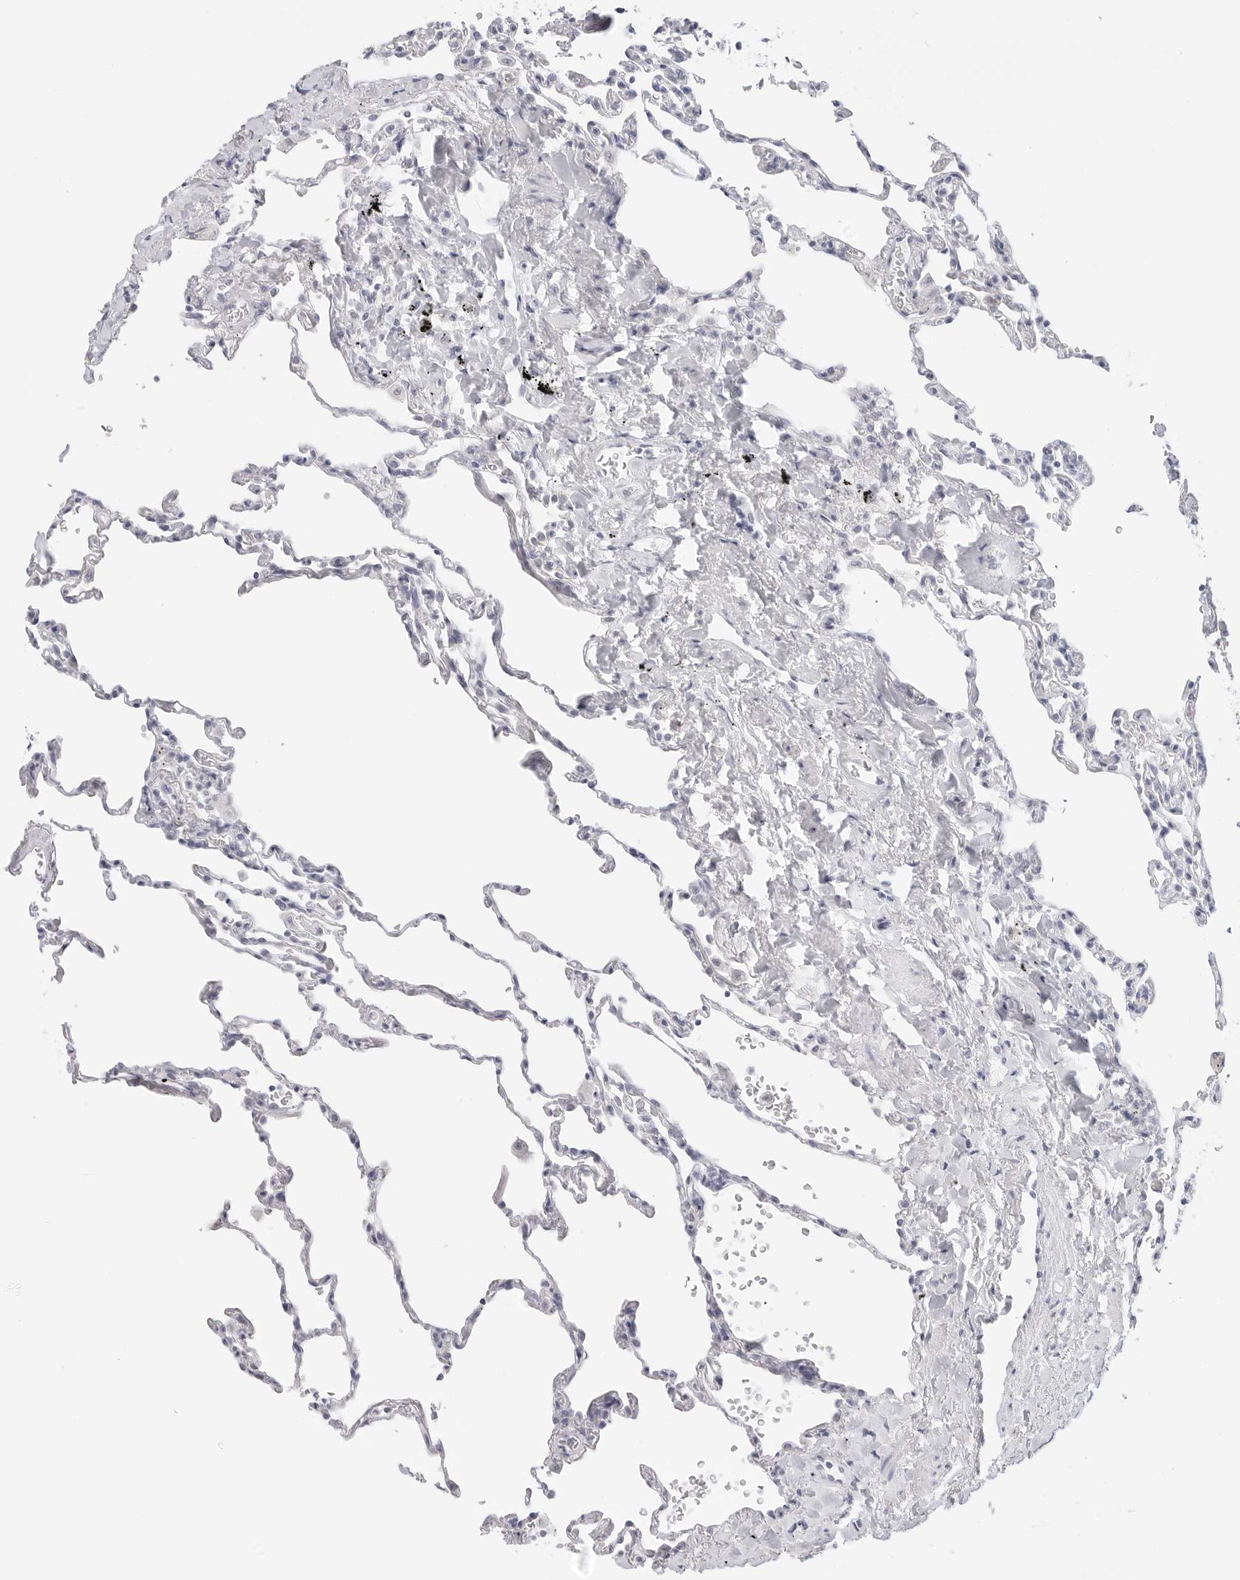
{"staining": {"intensity": "negative", "quantity": "none", "location": "none"}, "tissue": "lung", "cell_type": "Alveolar cells", "image_type": "normal", "snomed": [{"axis": "morphology", "description": "Normal tissue, NOS"}, {"axis": "topography", "description": "Lung"}], "caption": "An immunohistochemistry histopathology image of benign lung is shown. There is no staining in alveolar cells of lung. The staining is performed using DAB (3,3'-diaminobenzidine) brown chromogen with nuclei counter-stained in using hematoxylin.", "gene": "HMGCS2", "patient": {"sex": "male", "age": 59}}